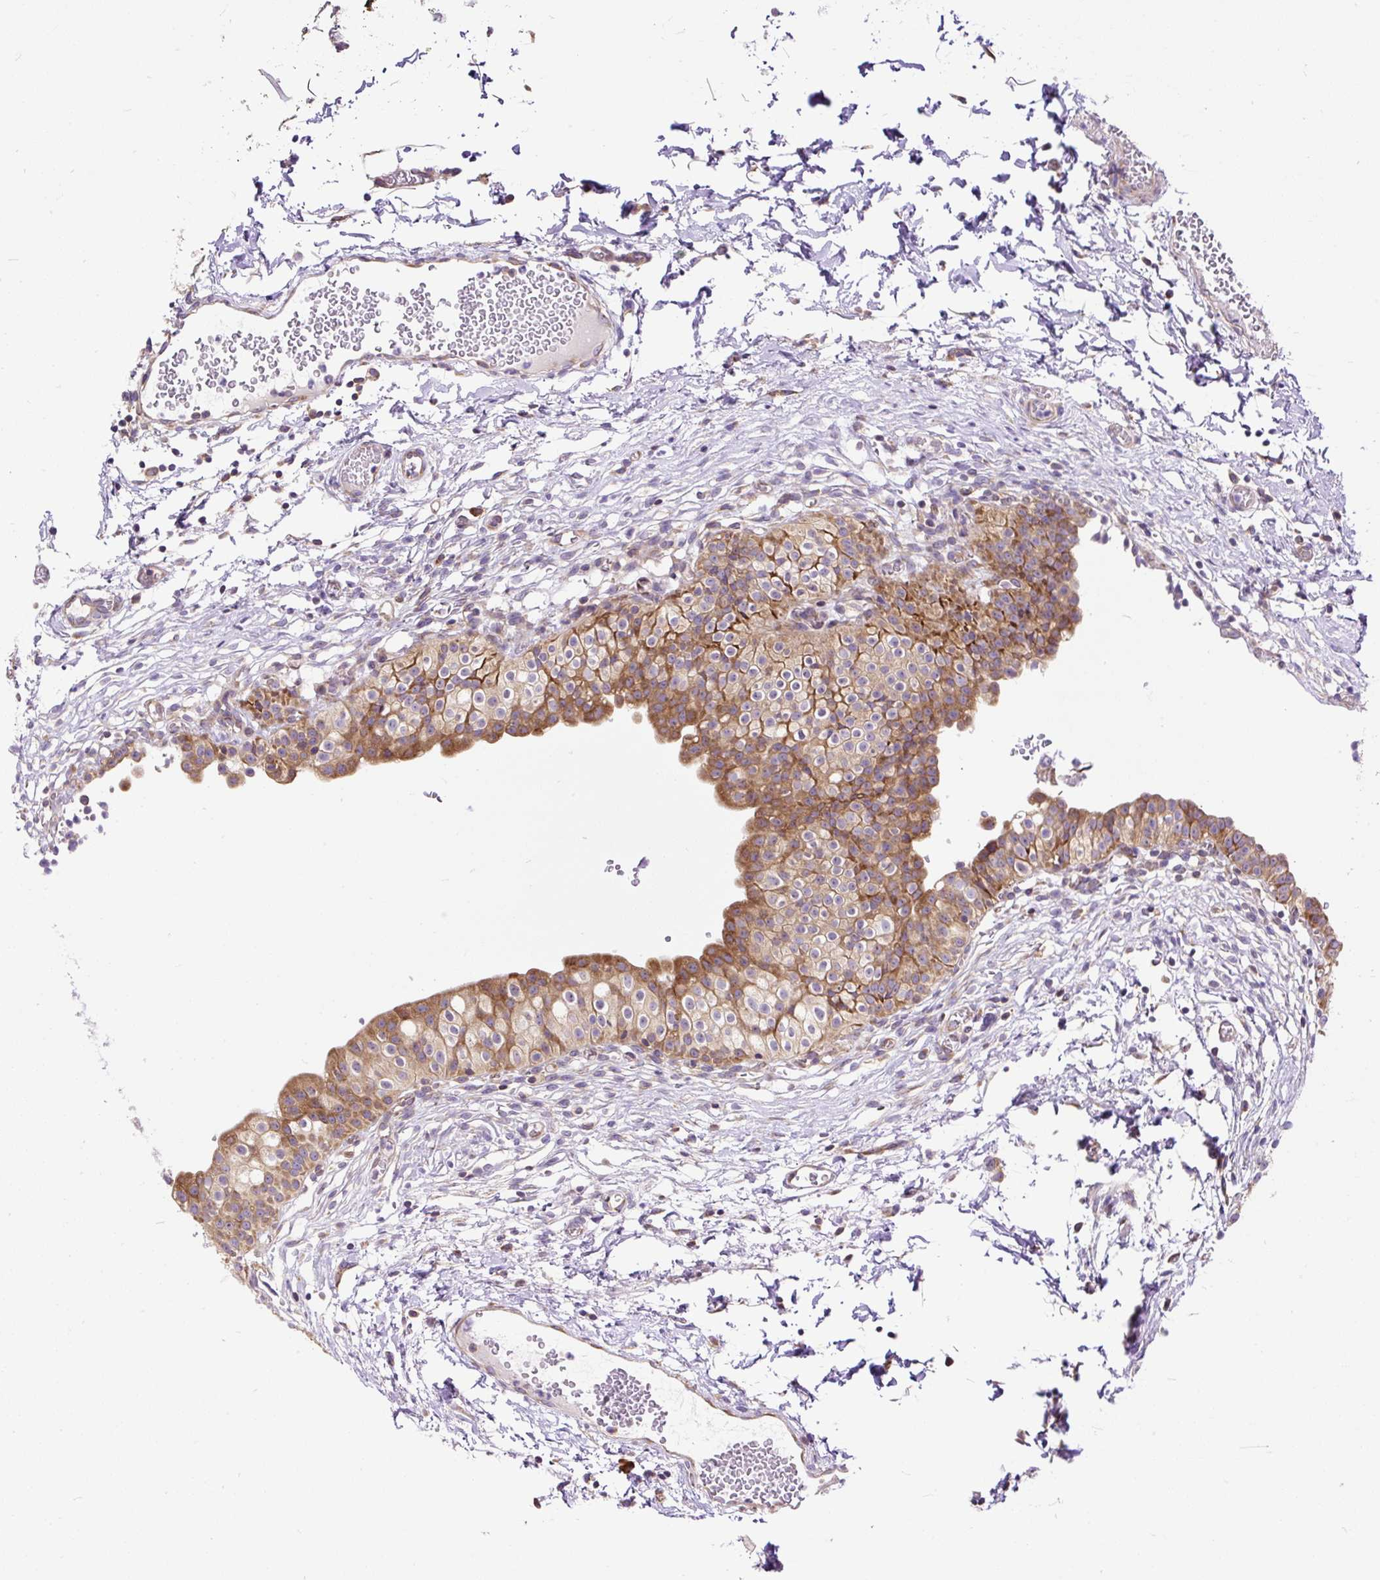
{"staining": {"intensity": "strong", "quantity": "25%-75%", "location": "cytoplasmic/membranous"}, "tissue": "urinary bladder", "cell_type": "Urothelial cells", "image_type": "normal", "snomed": [{"axis": "morphology", "description": "Normal tissue, NOS"}, {"axis": "topography", "description": "Urinary bladder"}, {"axis": "topography", "description": "Peripheral nerve tissue"}], "caption": "This histopathology image reveals IHC staining of benign human urinary bladder, with high strong cytoplasmic/membranous positivity in about 25%-75% of urothelial cells.", "gene": "RPS5", "patient": {"sex": "male", "age": 55}}